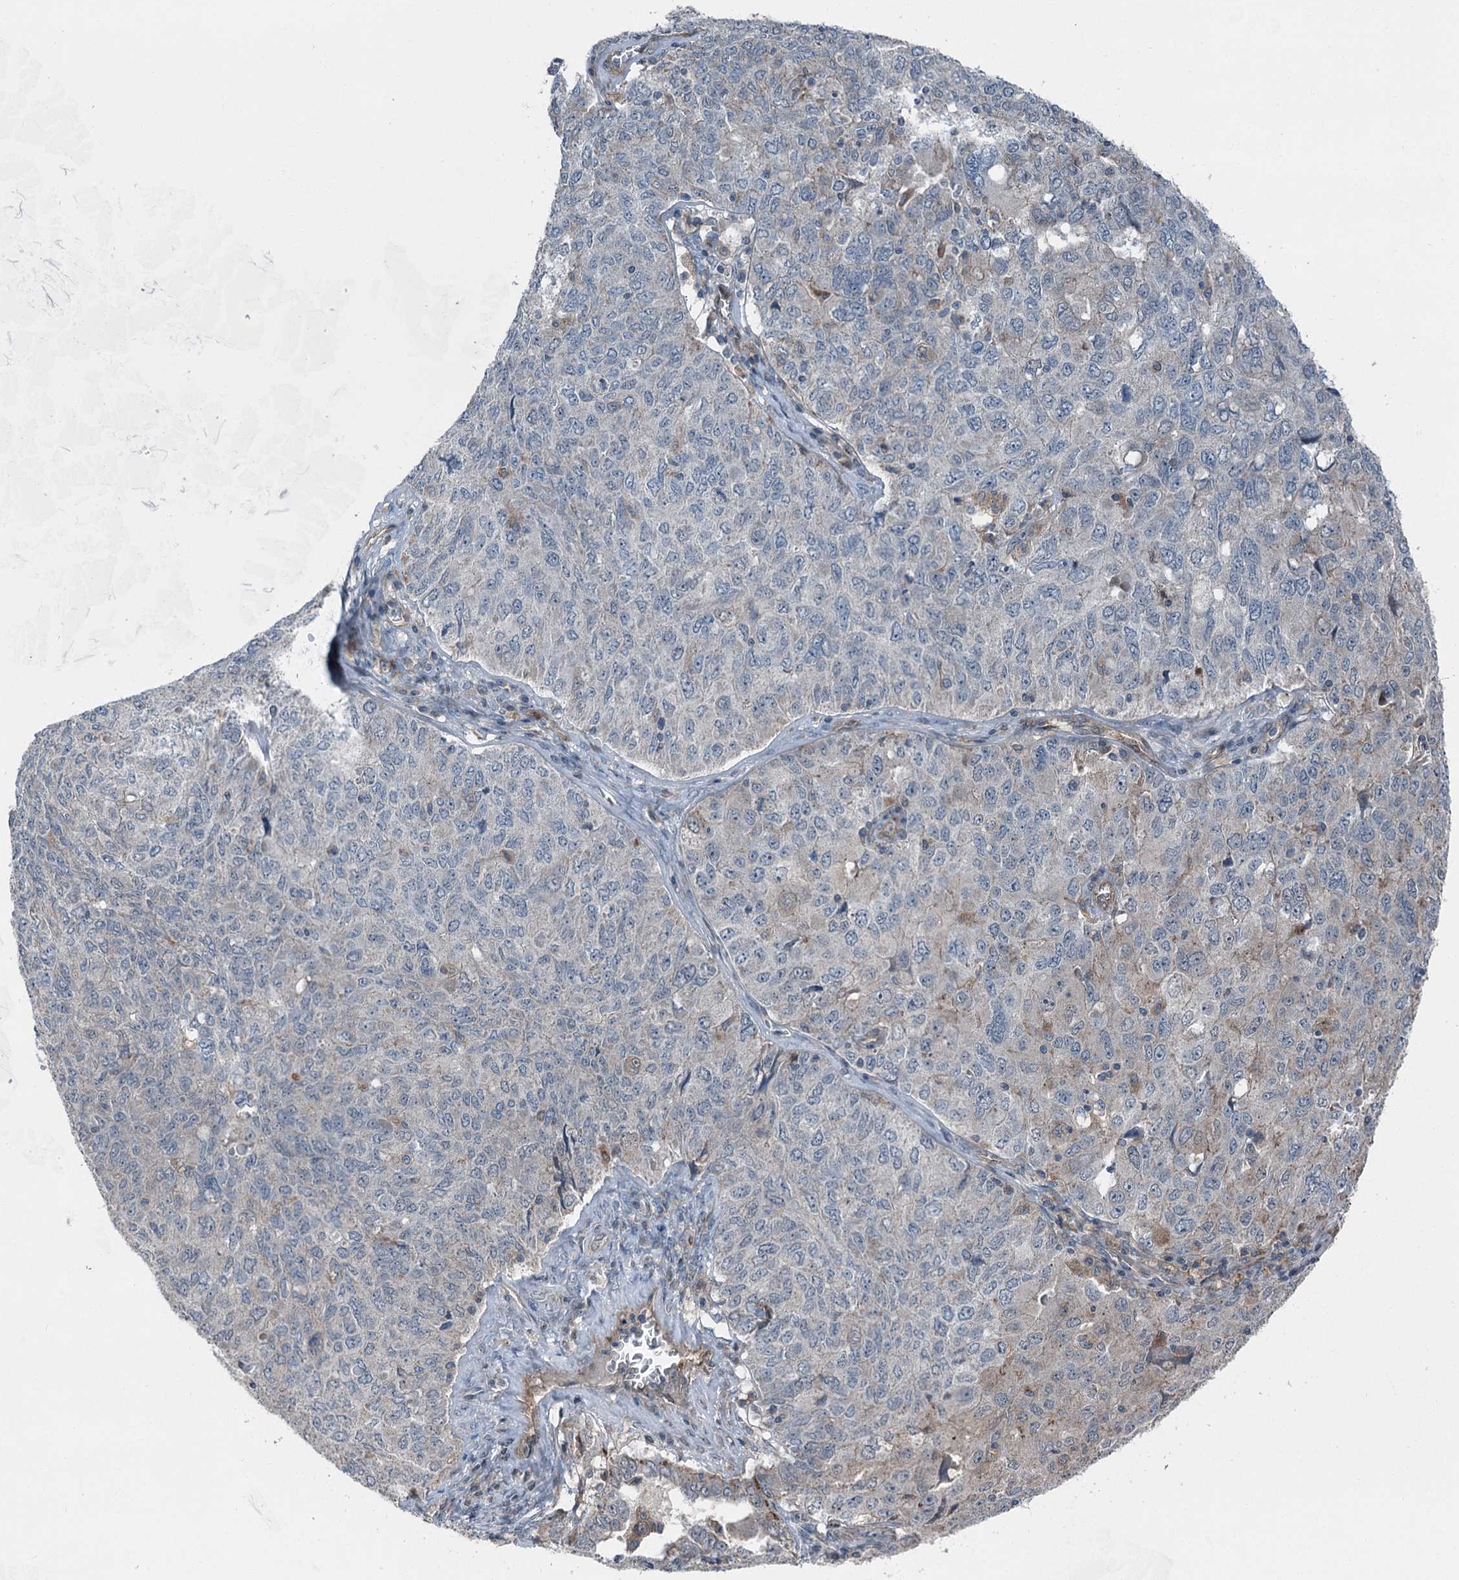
{"staining": {"intensity": "negative", "quantity": "none", "location": "none"}, "tissue": "ovarian cancer", "cell_type": "Tumor cells", "image_type": "cancer", "snomed": [{"axis": "morphology", "description": "Carcinoma, endometroid"}, {"axis": "topography", "description": "Ovary"}], "caption": "DAB immunohistochemical staining of ovarian endometroid carcinoma exhibits no significant expression in tumor cells. Nuclei are stained in blue.", "gene": "AXL", "patient": {"sex": "female", "age": 62}}